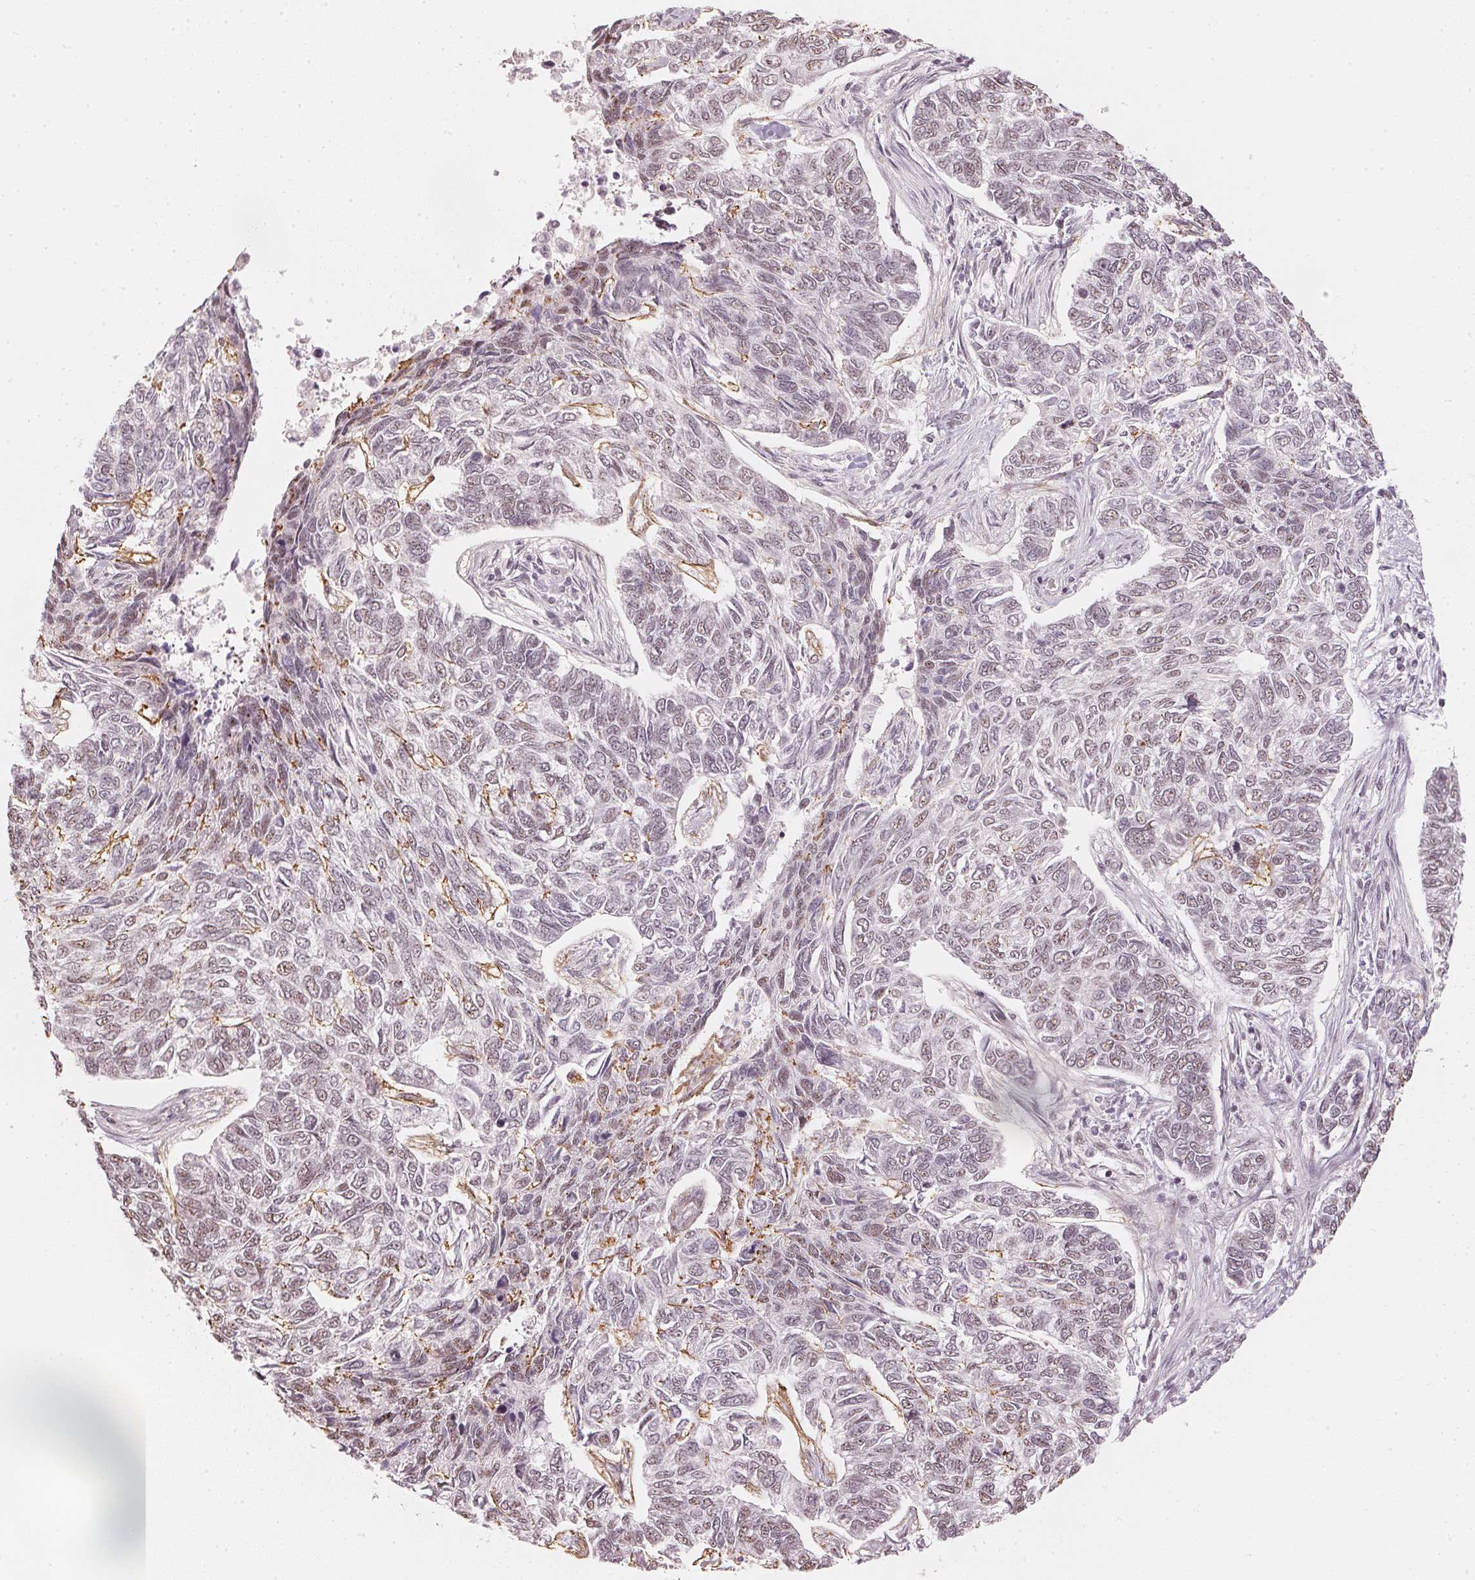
{"staining": {"intensity": "weak", "quantity": "<25%", "location": "nuclear"}, "tissue": "skin cancer", "cell_type": "Tumor cells", "image_type": "cancer", "snomed": [{"axis": "morphology", "description": "Basal cell carcinoma"}, {"axis": "topography", "description": "Skin"}], "caption": "This is a histopathology image of immunohistochemistry (IHC) staining of basal cell carcinoma (skin), which shows no staining in tumor cells. (DAB immunohistochemistry (IHC) with hematoxylin counter stain).", "gene": "KAT6A", "patient": {"sex": "female", "age": 65}}